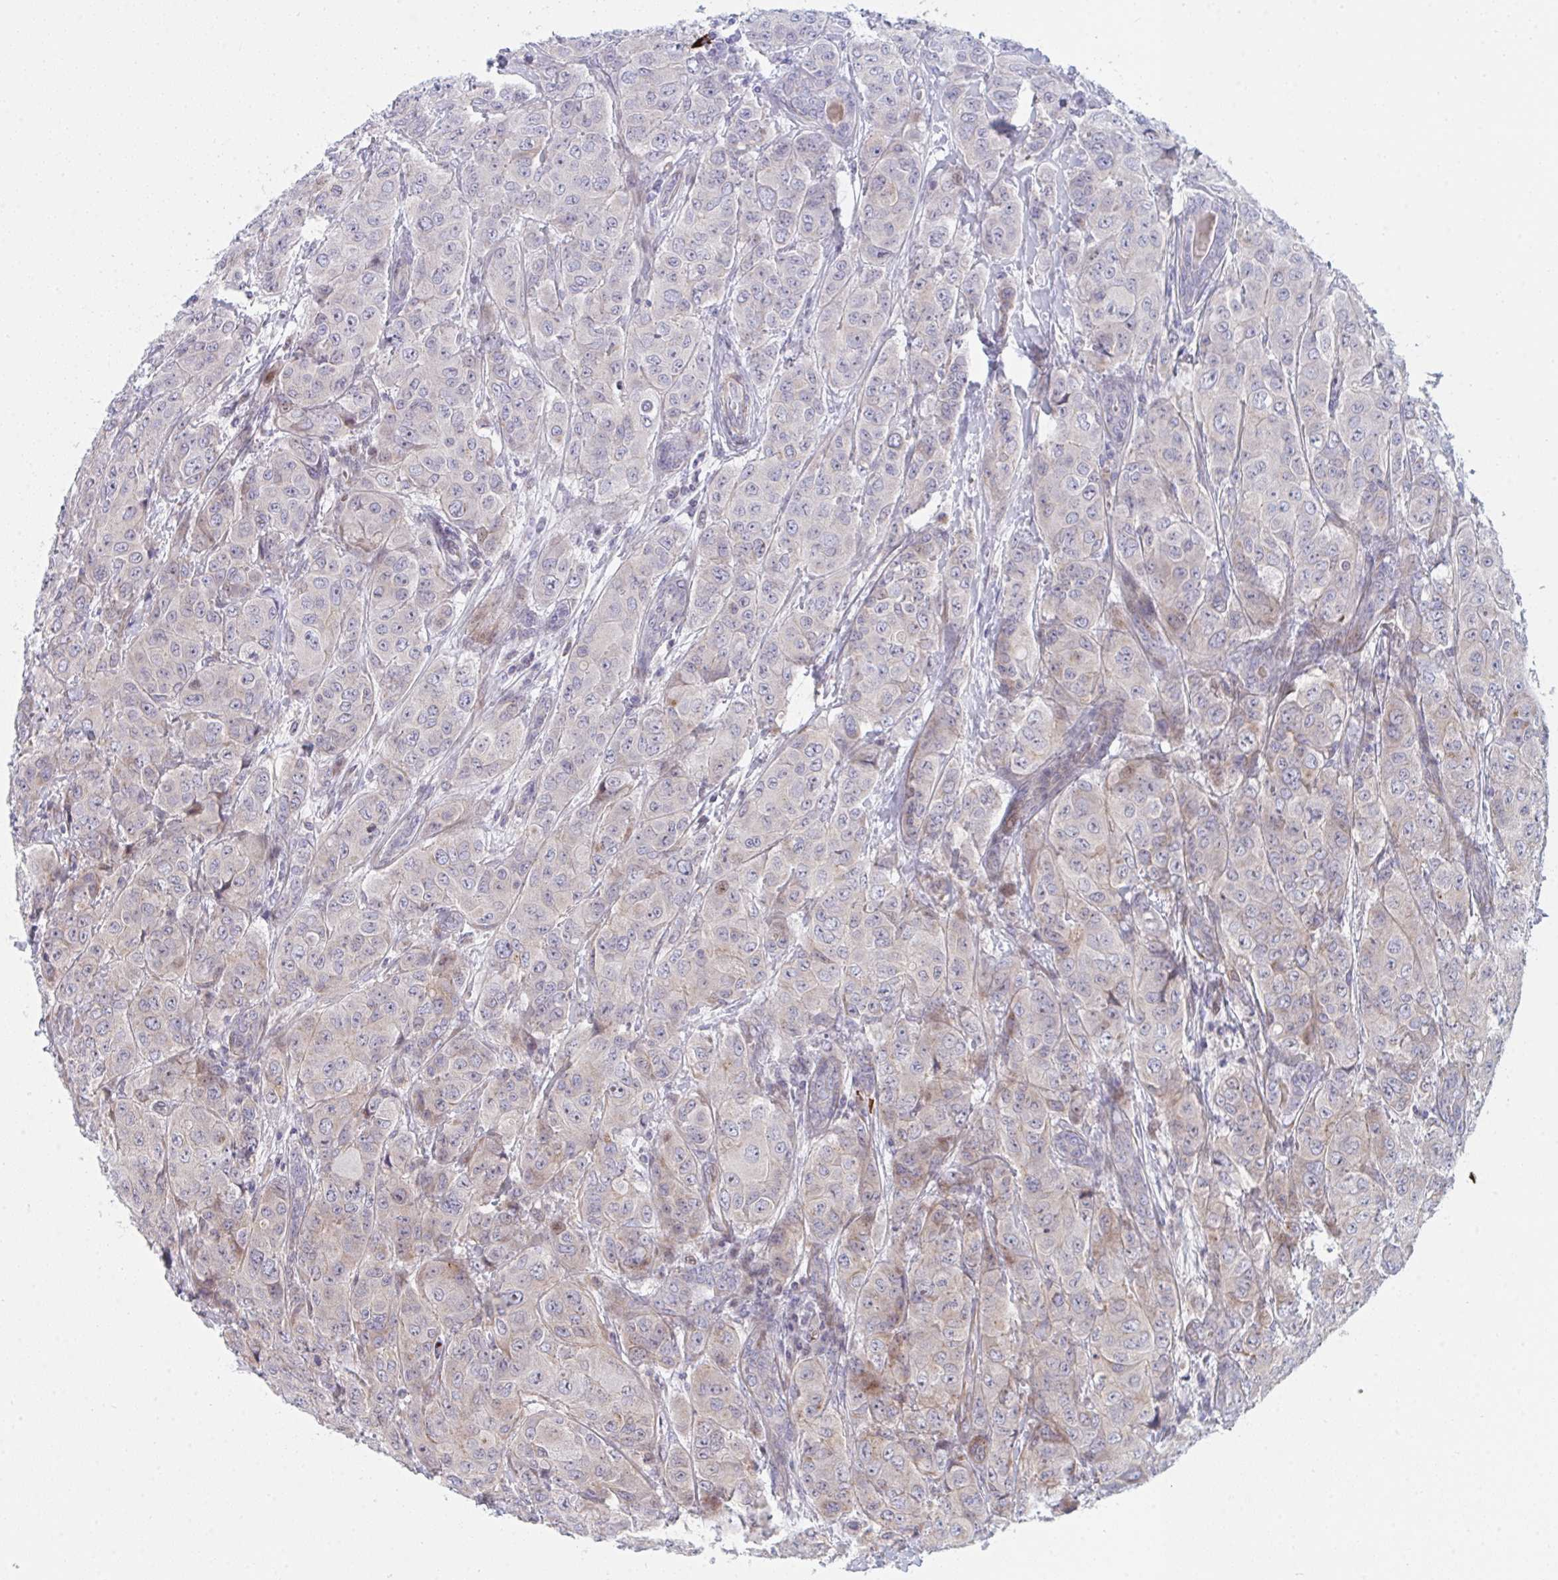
{"staining": {"intensity": "negative", "quantity": "none", "location": "none"}, "tissue": "breast cancer", "cell_type": "Tumor cells", "image_type": "cancer", "snomed": [{"axis": "morphology", "description": "Duct carcinoma"}, {"axis": "topography", "description": "Breast"}], "caption": "An image of breast cancer (infiltrating ductal carcinoma) stained for a protein exhibits no brown staining in tumor cells.", "gene": "TNFSF4", "patient": {"sex": "female", "age": 43}}